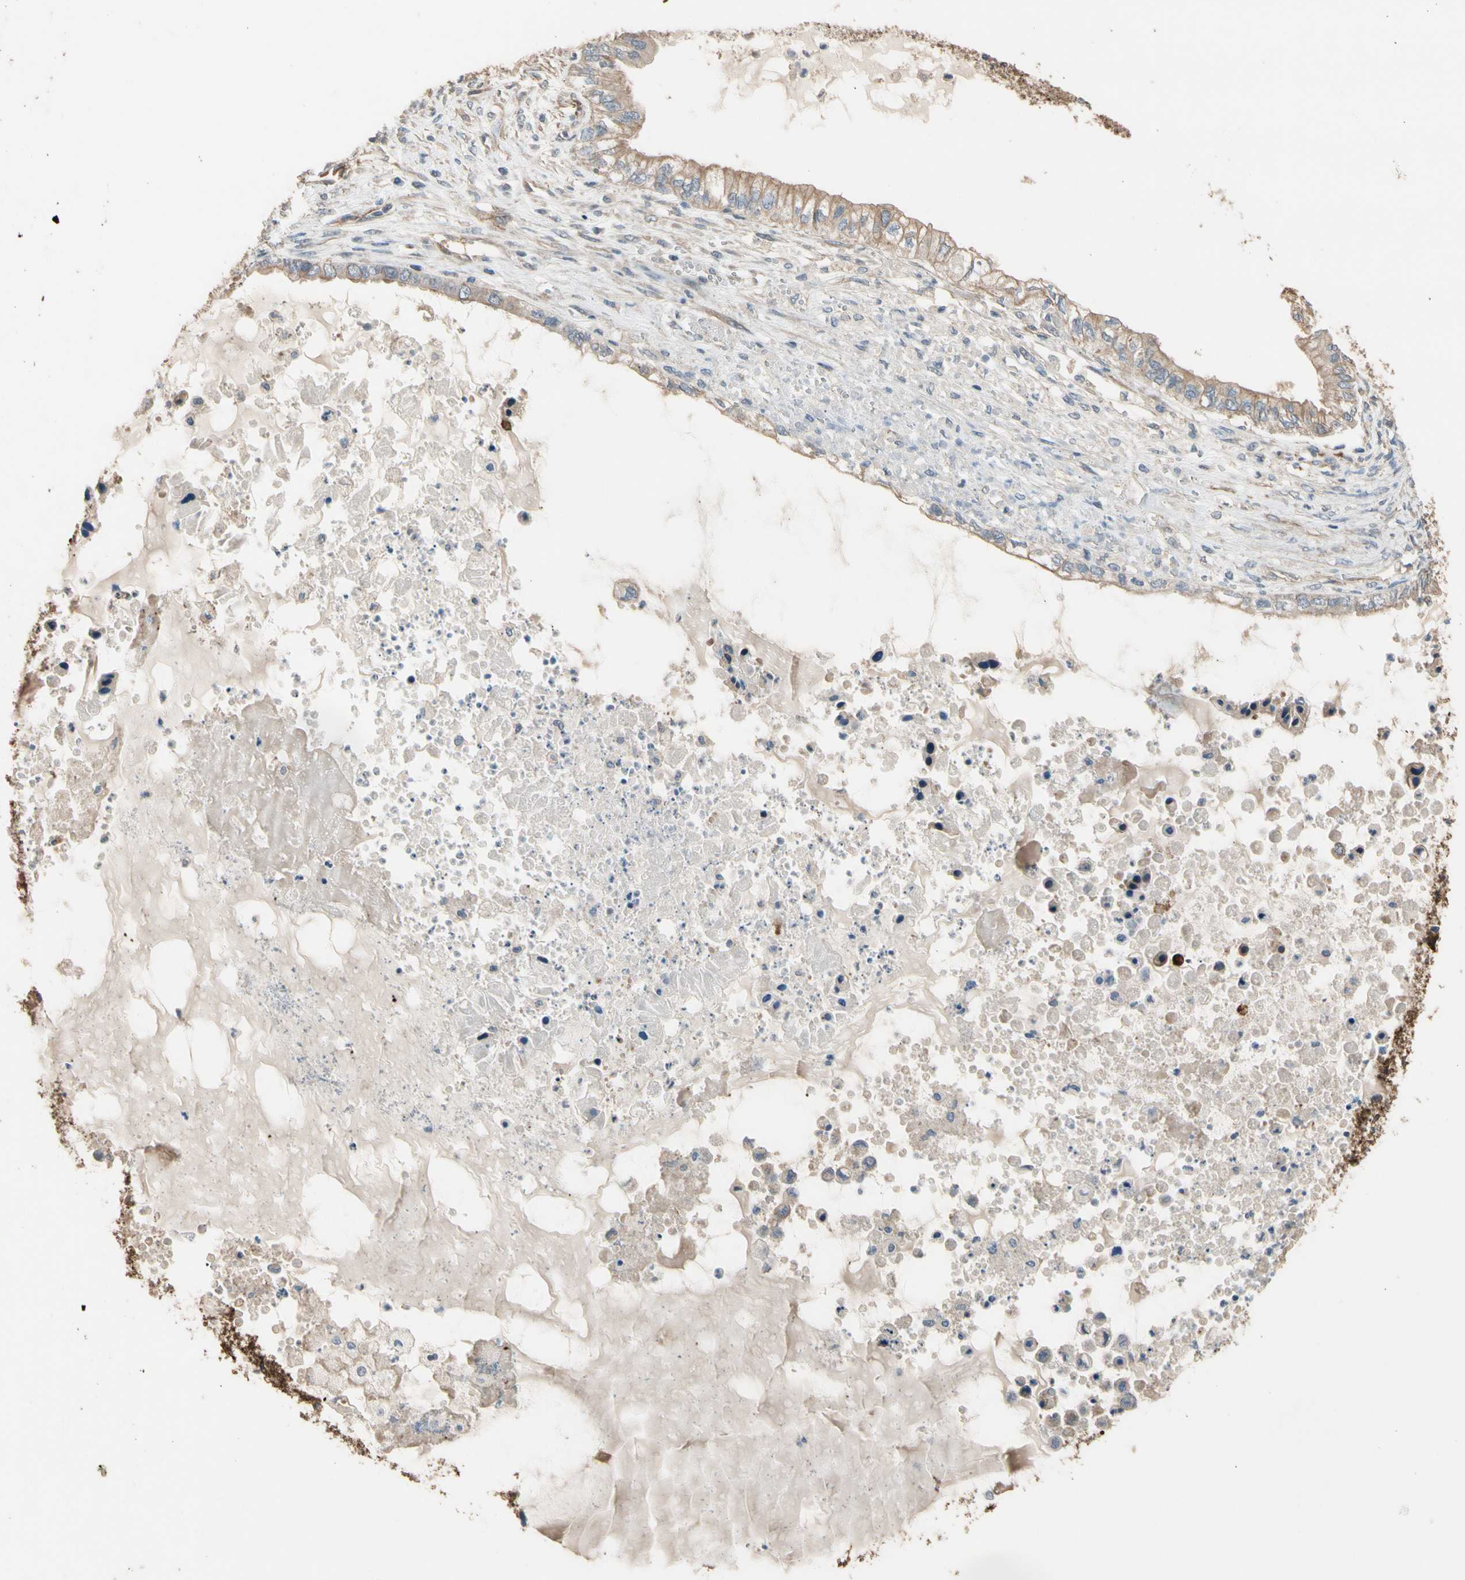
{"staining": {"intensity": "weak", "quantity": ">75%", "location": "cytoplasmic/membranous"}, "tissue": "ovarian cancer", "cell_type": "Tumor cells", "image_type": "cancer", "snomed": [{"axis": "morphology", "description": "Cystadenocarcinoma, mucinous, NOS"}, {"axis": "topography", "description": "Ovary"}], "caption": "IHC micrograph of neoplastic tissue: ovarian mucinous cystadenocarcinoma stained using IHC demonstrates low levels of weak protein expression localized specifically in the cytoplasmic/membranous of tumor cells, appearing as a cytoplasmic/membranous brown color.", "gene": "SUSD2", "patient": {"sex": "female", "age": 80}}